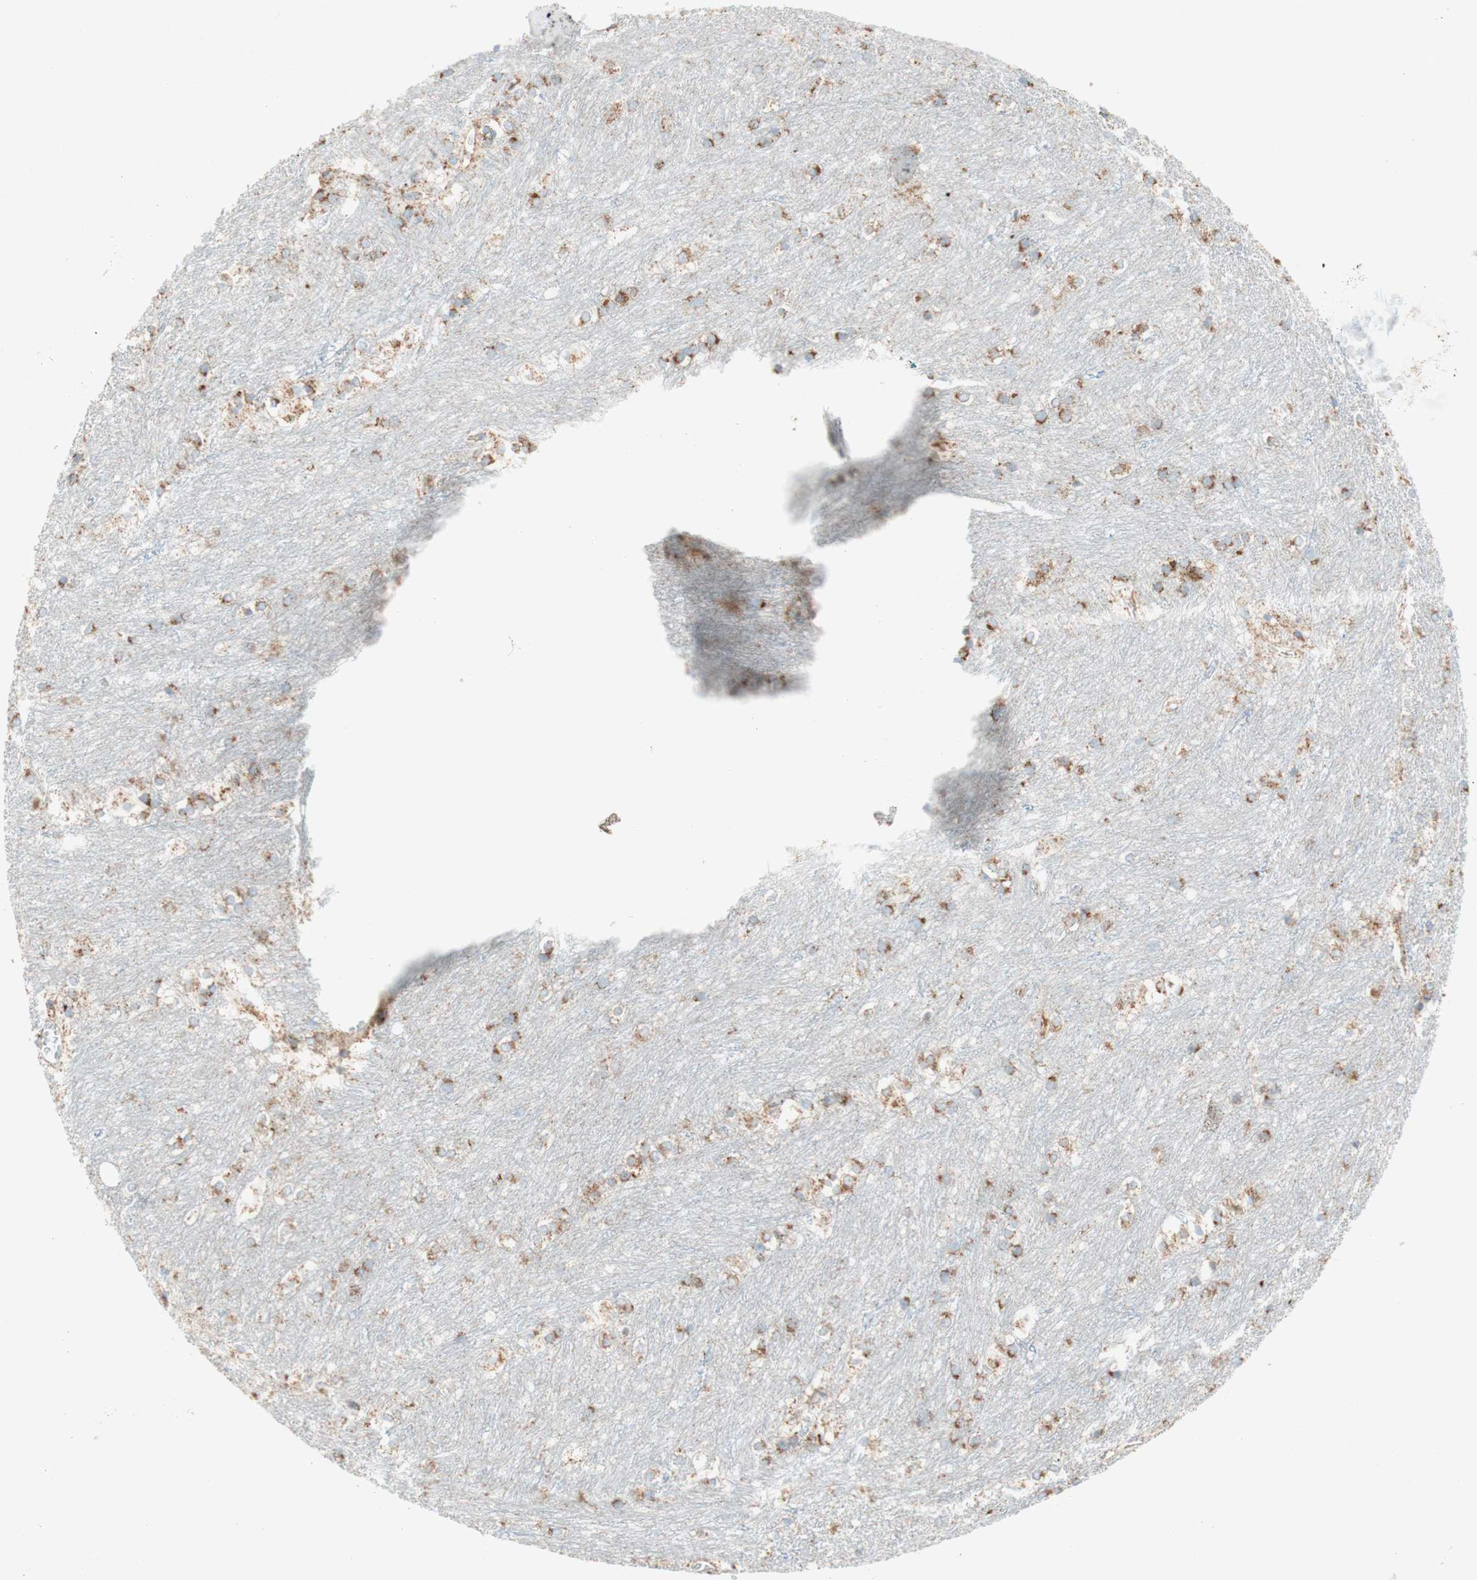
{"staining": {"intensity": "negative", "quantity": "none", "location": "none"}, "tissue": "caudate", "cell_type": "Glial cells", "image_type": "normal", "snomed": [{"axis": "morphology", "description": "Normal tissue, NOS"}, {"axis": "topography", "description": "Lateral ventricle wall"}], "caption": "Immunohistochemical staining of benign human caudate exhibits no significant staining in glial cells.", "gene": "TOMM20", "patient": {"sex": "female", "age": 19}}